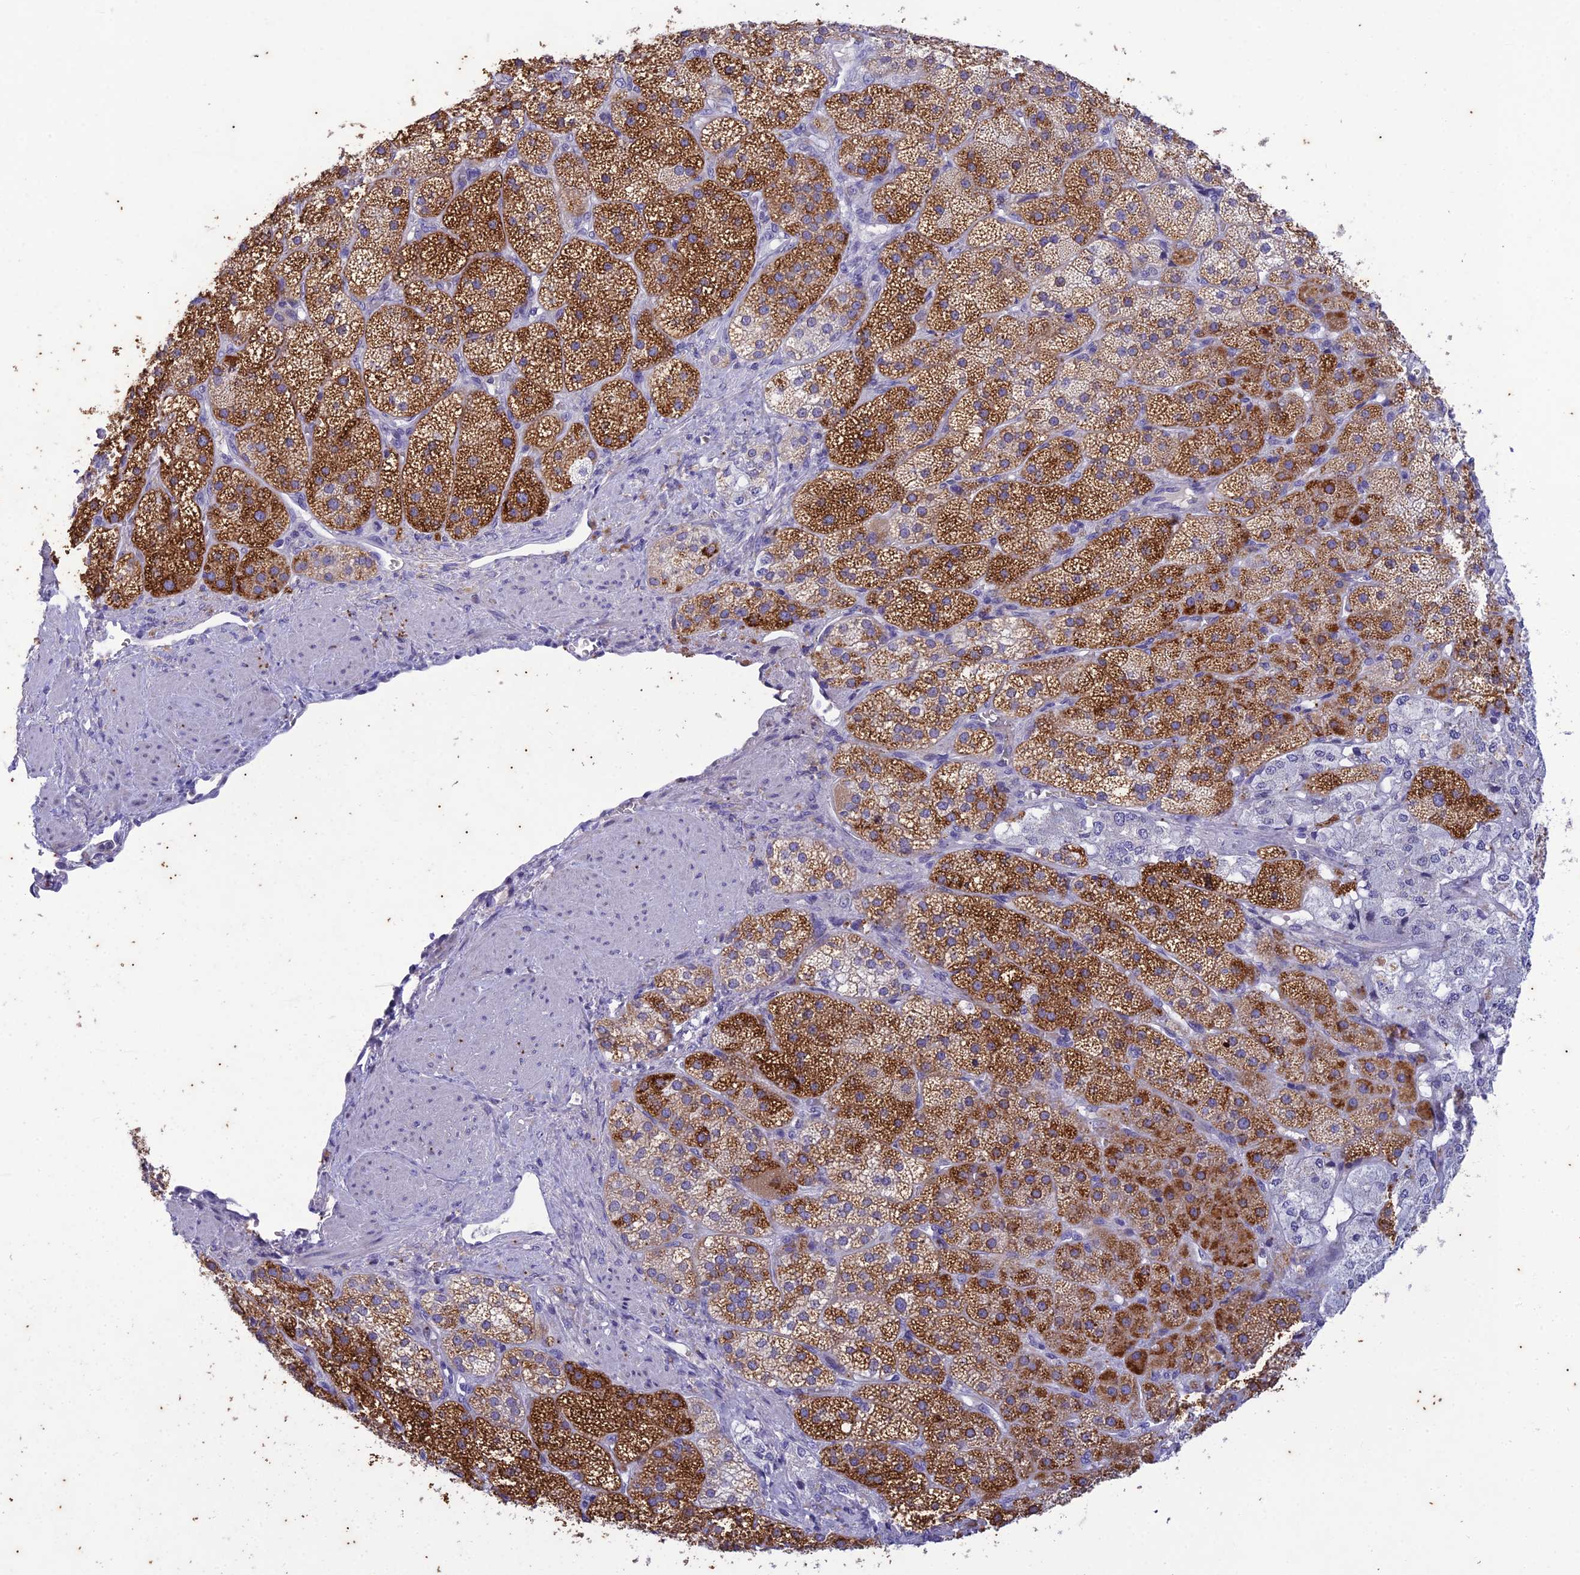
{"staining": {"intensity": "strong", "quantity": ">75%", "location": "cytoplasmic/membranous"}, "tissue": "adrenal gland", "cell_type": "Glandular cells", "image_type": "normal", "snomed": [{"axis": "morphology", "description": "Normal tissue, NOS"}, {"axis": "topography", "description": "Adrenal gland"}], "caption": "Adrenal gland was stained to show a protein in brown. There is high levels of strong cytoplasmic/membranous expression in approximately >75% of glandular cells. (DAB (3,3'-diaminobenzidine) = brown stain, brightfield microscopy at high magnification).", "gene": "TMEM40", "patient": {"sex": "male", "age": 57}}